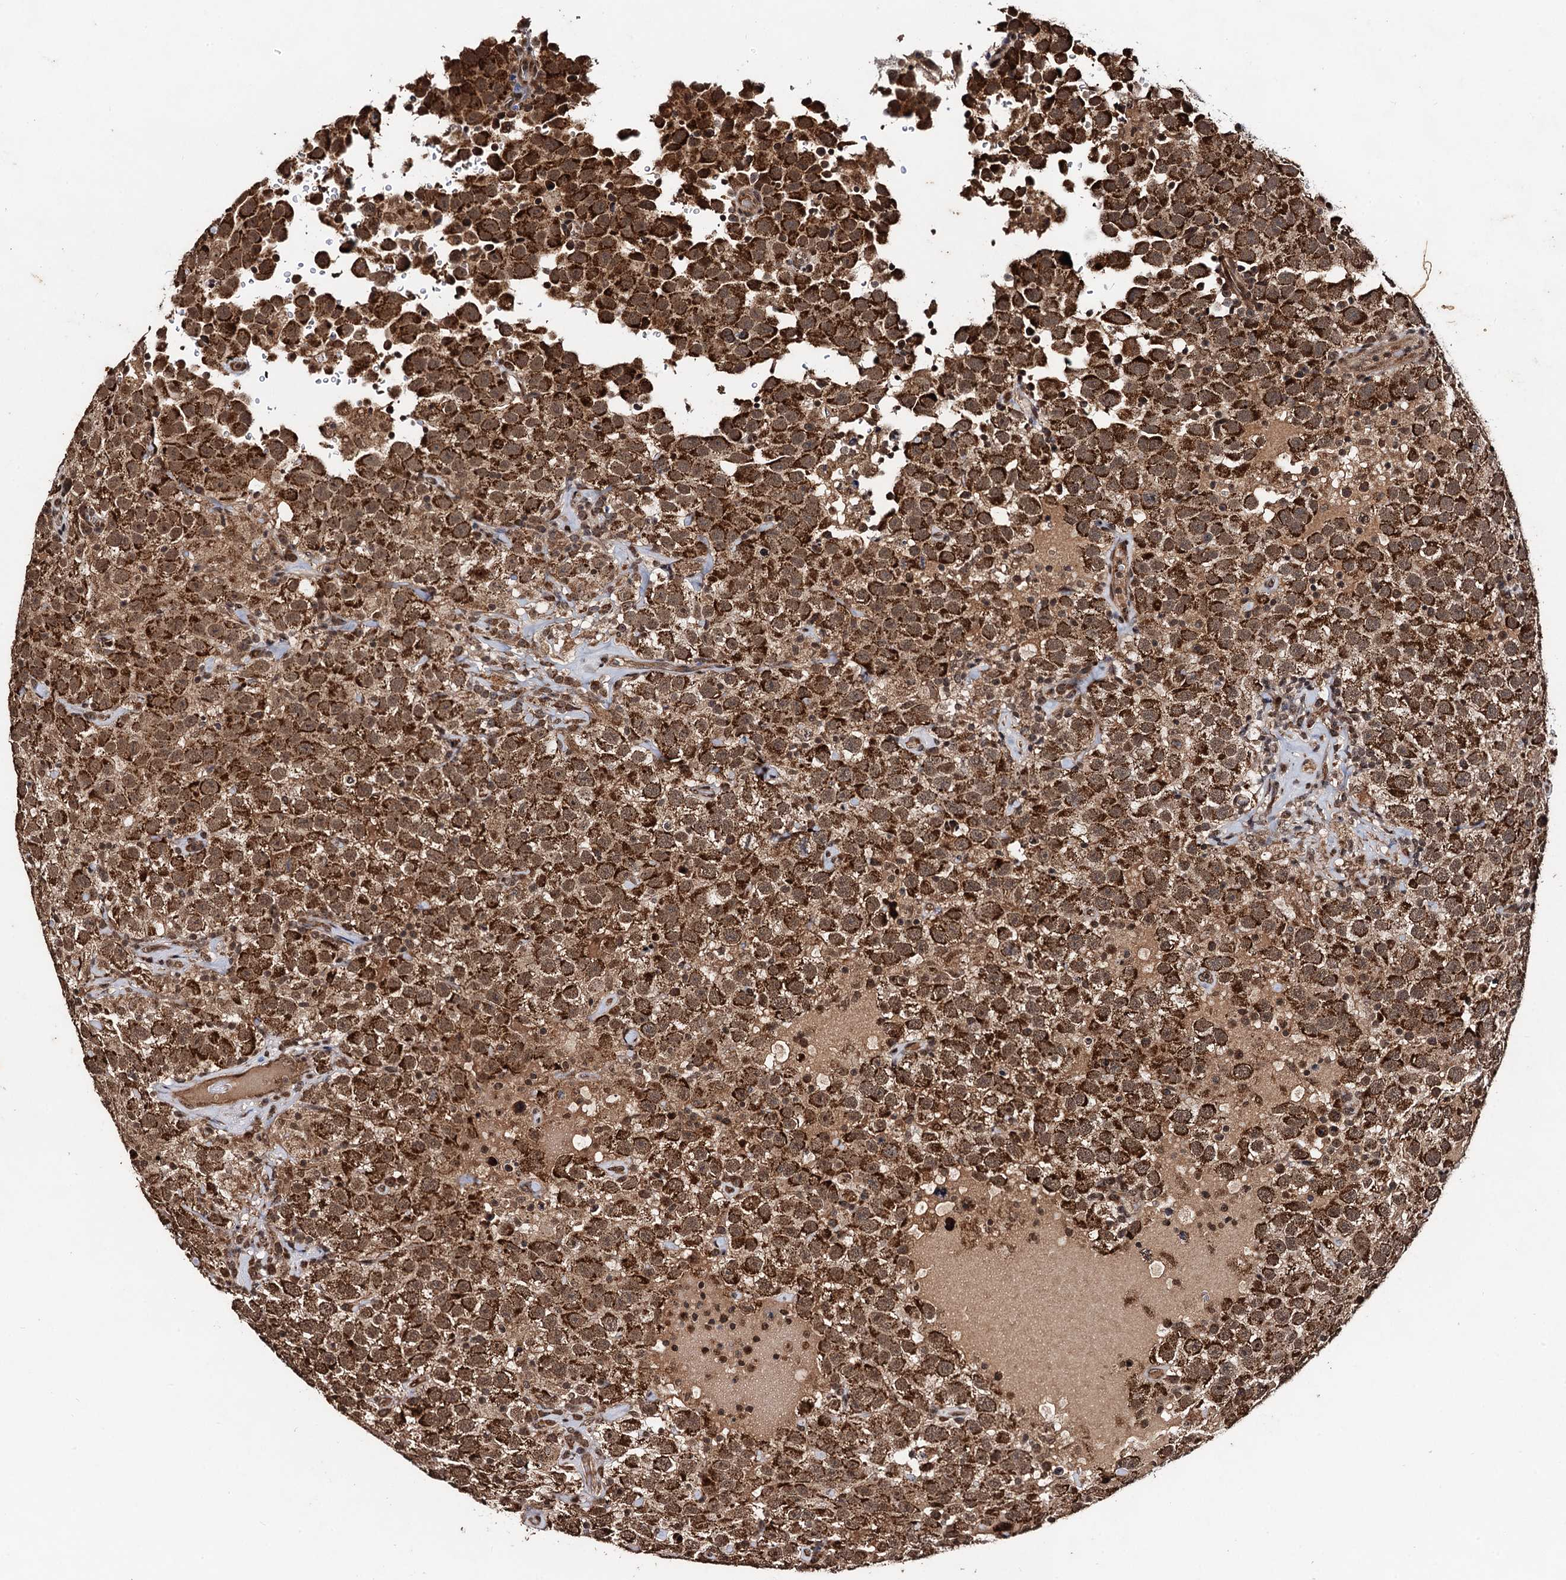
{"staining": {"intensity": "strong", "quantity": ">75%", "location": "cytoplasmic/membranous,nuclear"}, "tissue": "testis cancer", "cell_type": "Tumor cells", "image_type": "cancer", "snomed": [{"axis": "morphology", "description": "Seminoma, NOS"}, {"axis": "topography", "description": "Testis"}], "caption": "A brown stain shows strong cytoplasmic/membranous and nuclear staining of a protein in human testis cancer (seminoma) tumor cells.", "gene": "REP15", "patient": {"sex": "male", "age": 41}}